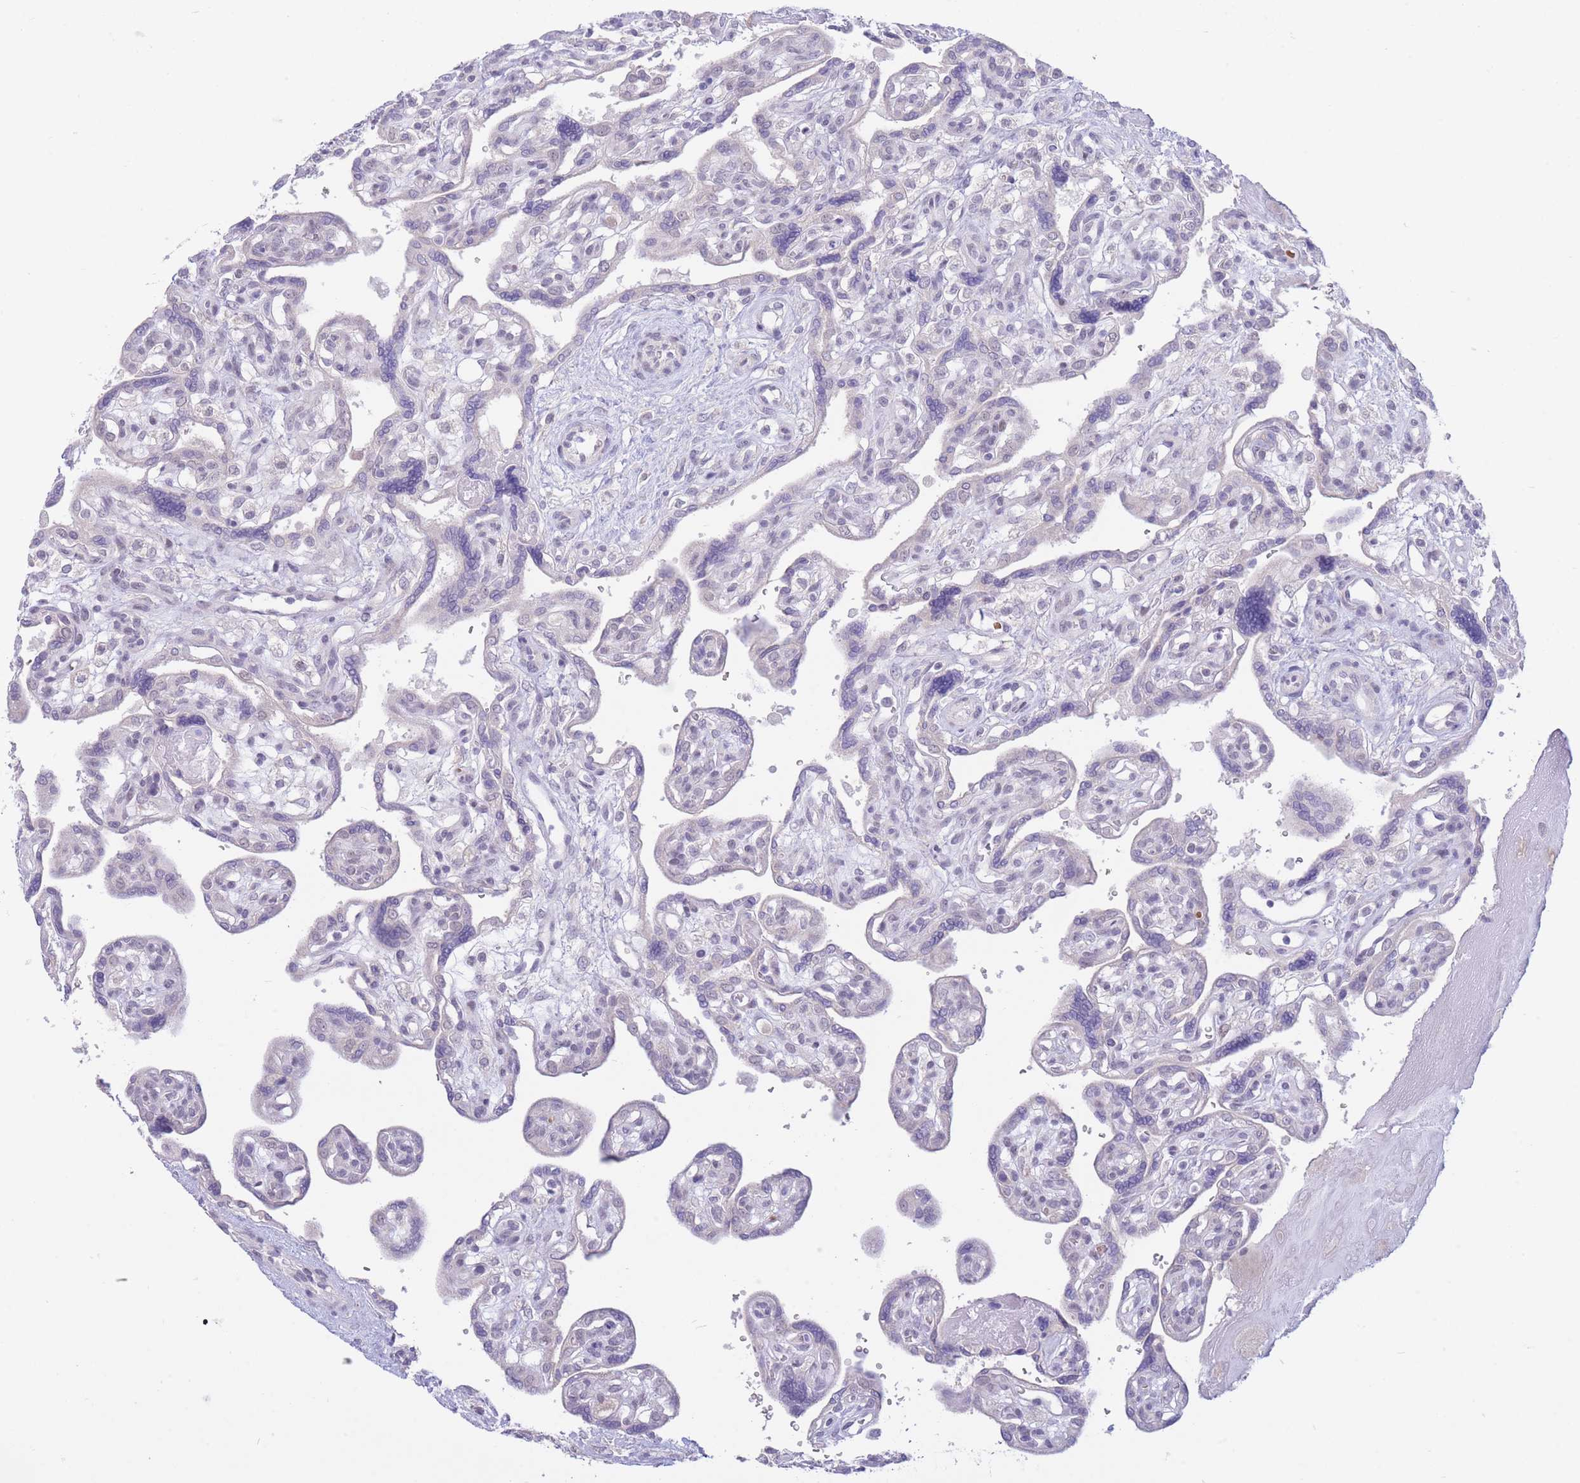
{"staining": {"intensity": "negative", "quantity": "none", "location": "none"}, "tissue": "placenta", "cell_type": "Decidual cells", "image_type": "normal", "snomed": [{"axis": "morphology", "description": "Normal tissue, NOS"}, {"axis": "topography", "description": "Placenta"}], "caption": "Immunohistochemistry (IHC) of benign placenta shows no expression in decidual cells.", "gene": "FBXO46", "patient": {"sex": "female", "age": 39}}